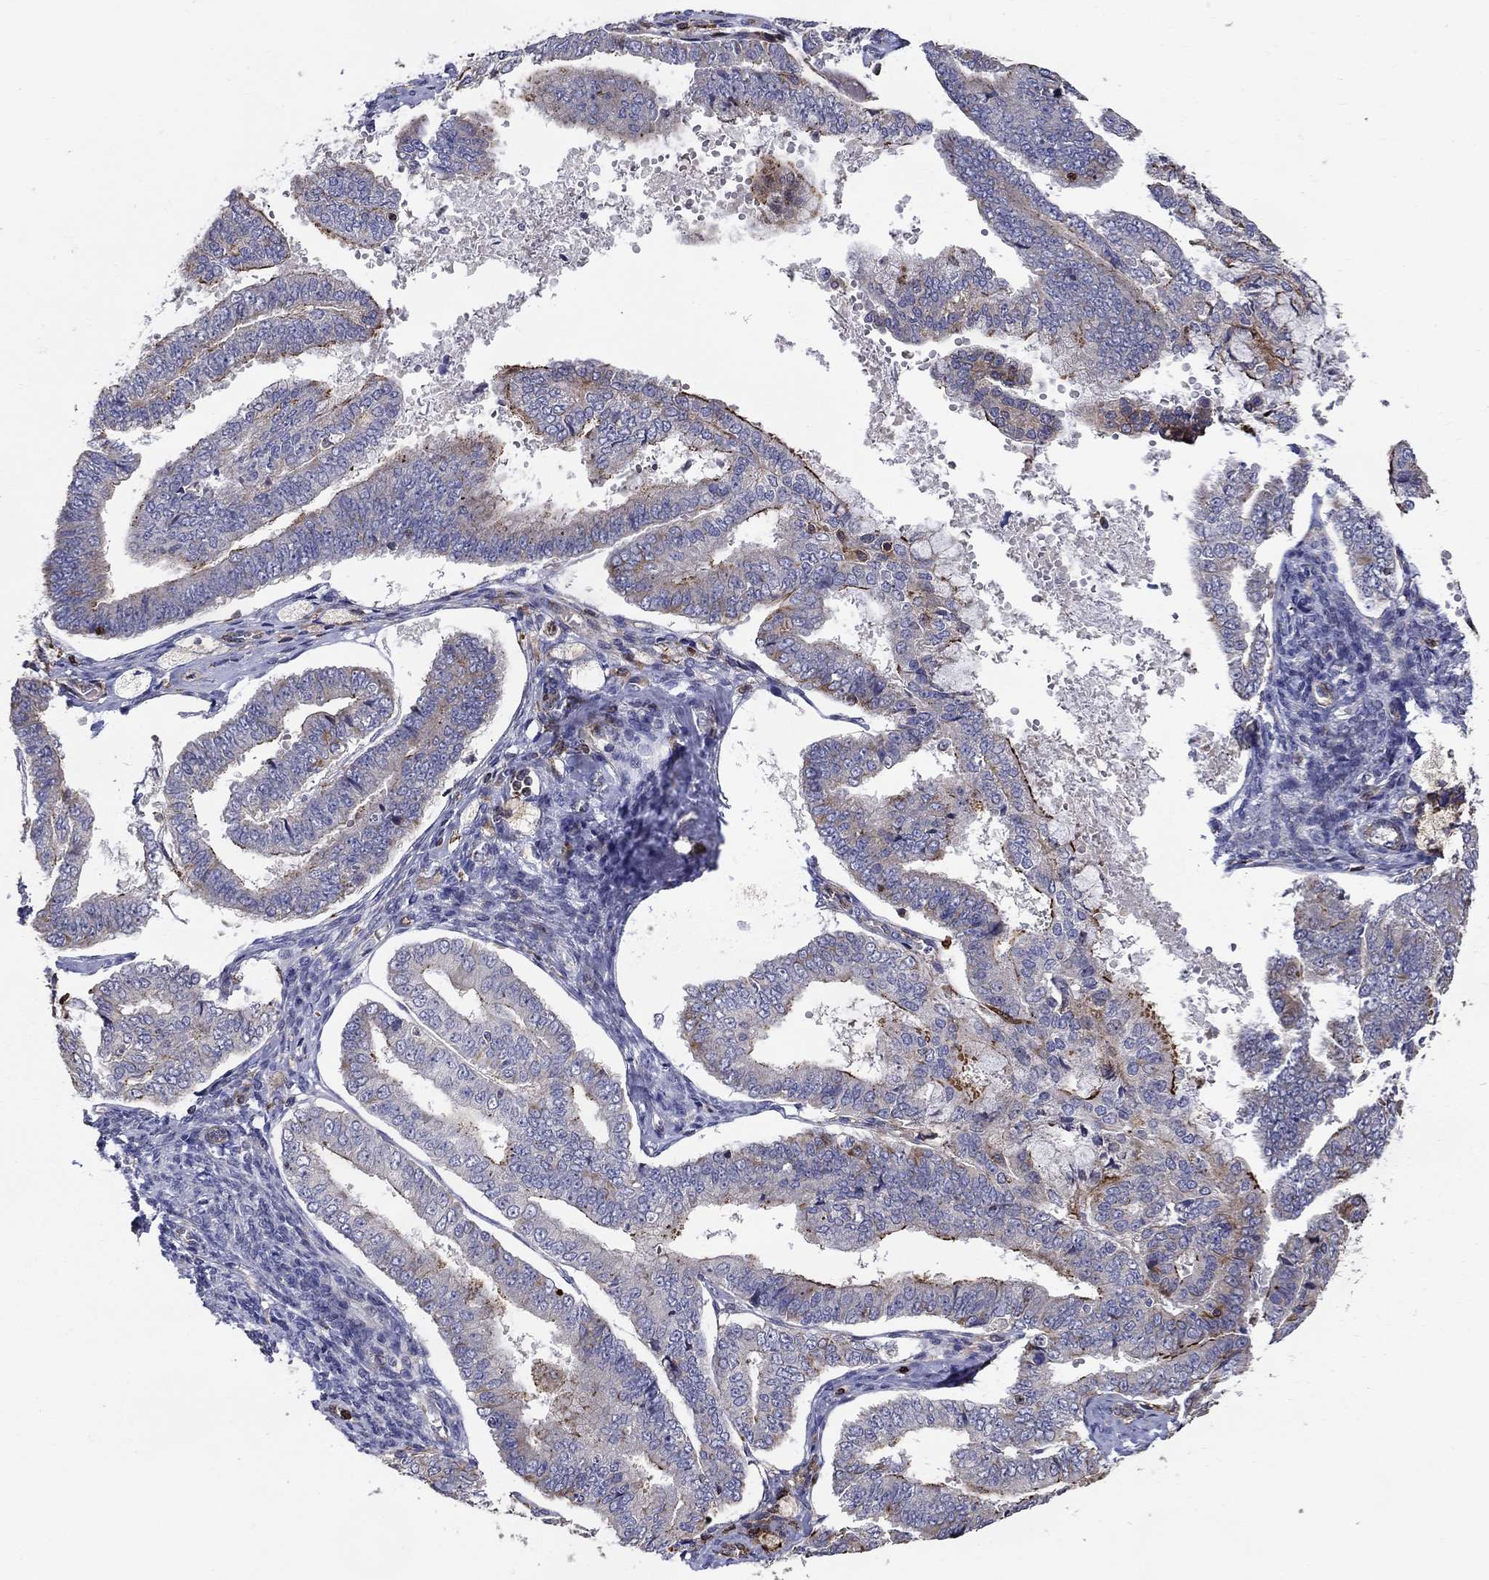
{"staining": {"intensity": "strong", "quantity": "<25%", "location": "cytoplasmic/membranous"}, "tissue": "endometrial cancer", "cell_type": "Tumor cells", "image_type": "cancer", "snomed": [{"axis": "morphology", "description": "Adenocarcinoma, NOS"}, {"axis": "topography", "description": "Endometrium"}], "caption": "Endometrial cancer tissue displays strong cytoplasmic/membranous positivity in about <25% of tumor cells, visualized by immunohistochemistry.", "gene": "NPHP1", "patient": {"sex": "female", "age": 63}}